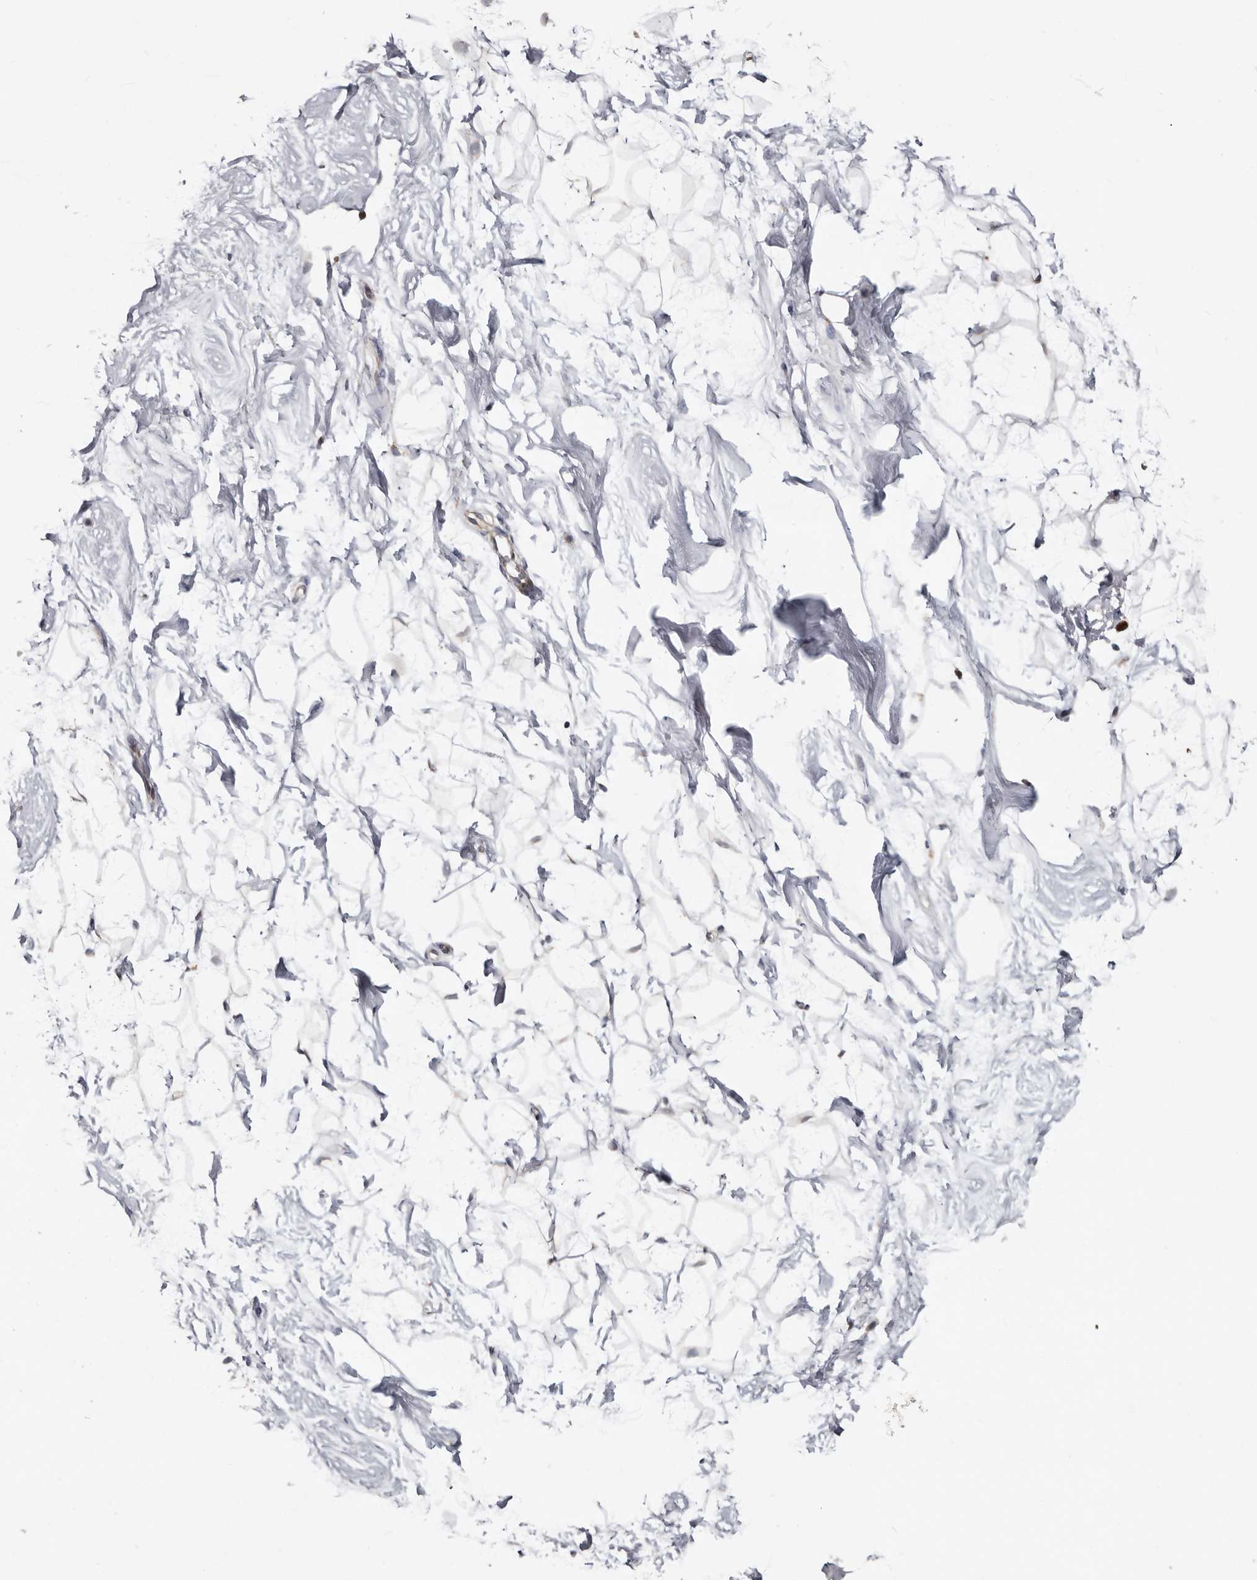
{"staining": {"intensity": "negative", "quantity": "none", "location": "none"}, "tissue": "breast", "cell_type": "Adipocytes", "image_type": "normal", "snomed": [{"axis": "morphology", "description": "Normal tissue, NOS"}, {"axis": "topography", "description": "Breast"}], "caption": "Immunohistochemical staining of normal human breast shows no significant staining in adipocytes. (DAB IHC visualized using brightfield microscopy, high magnification).", "gene": "MRPL18", "patient": {"sex": "female", "age": 26}}